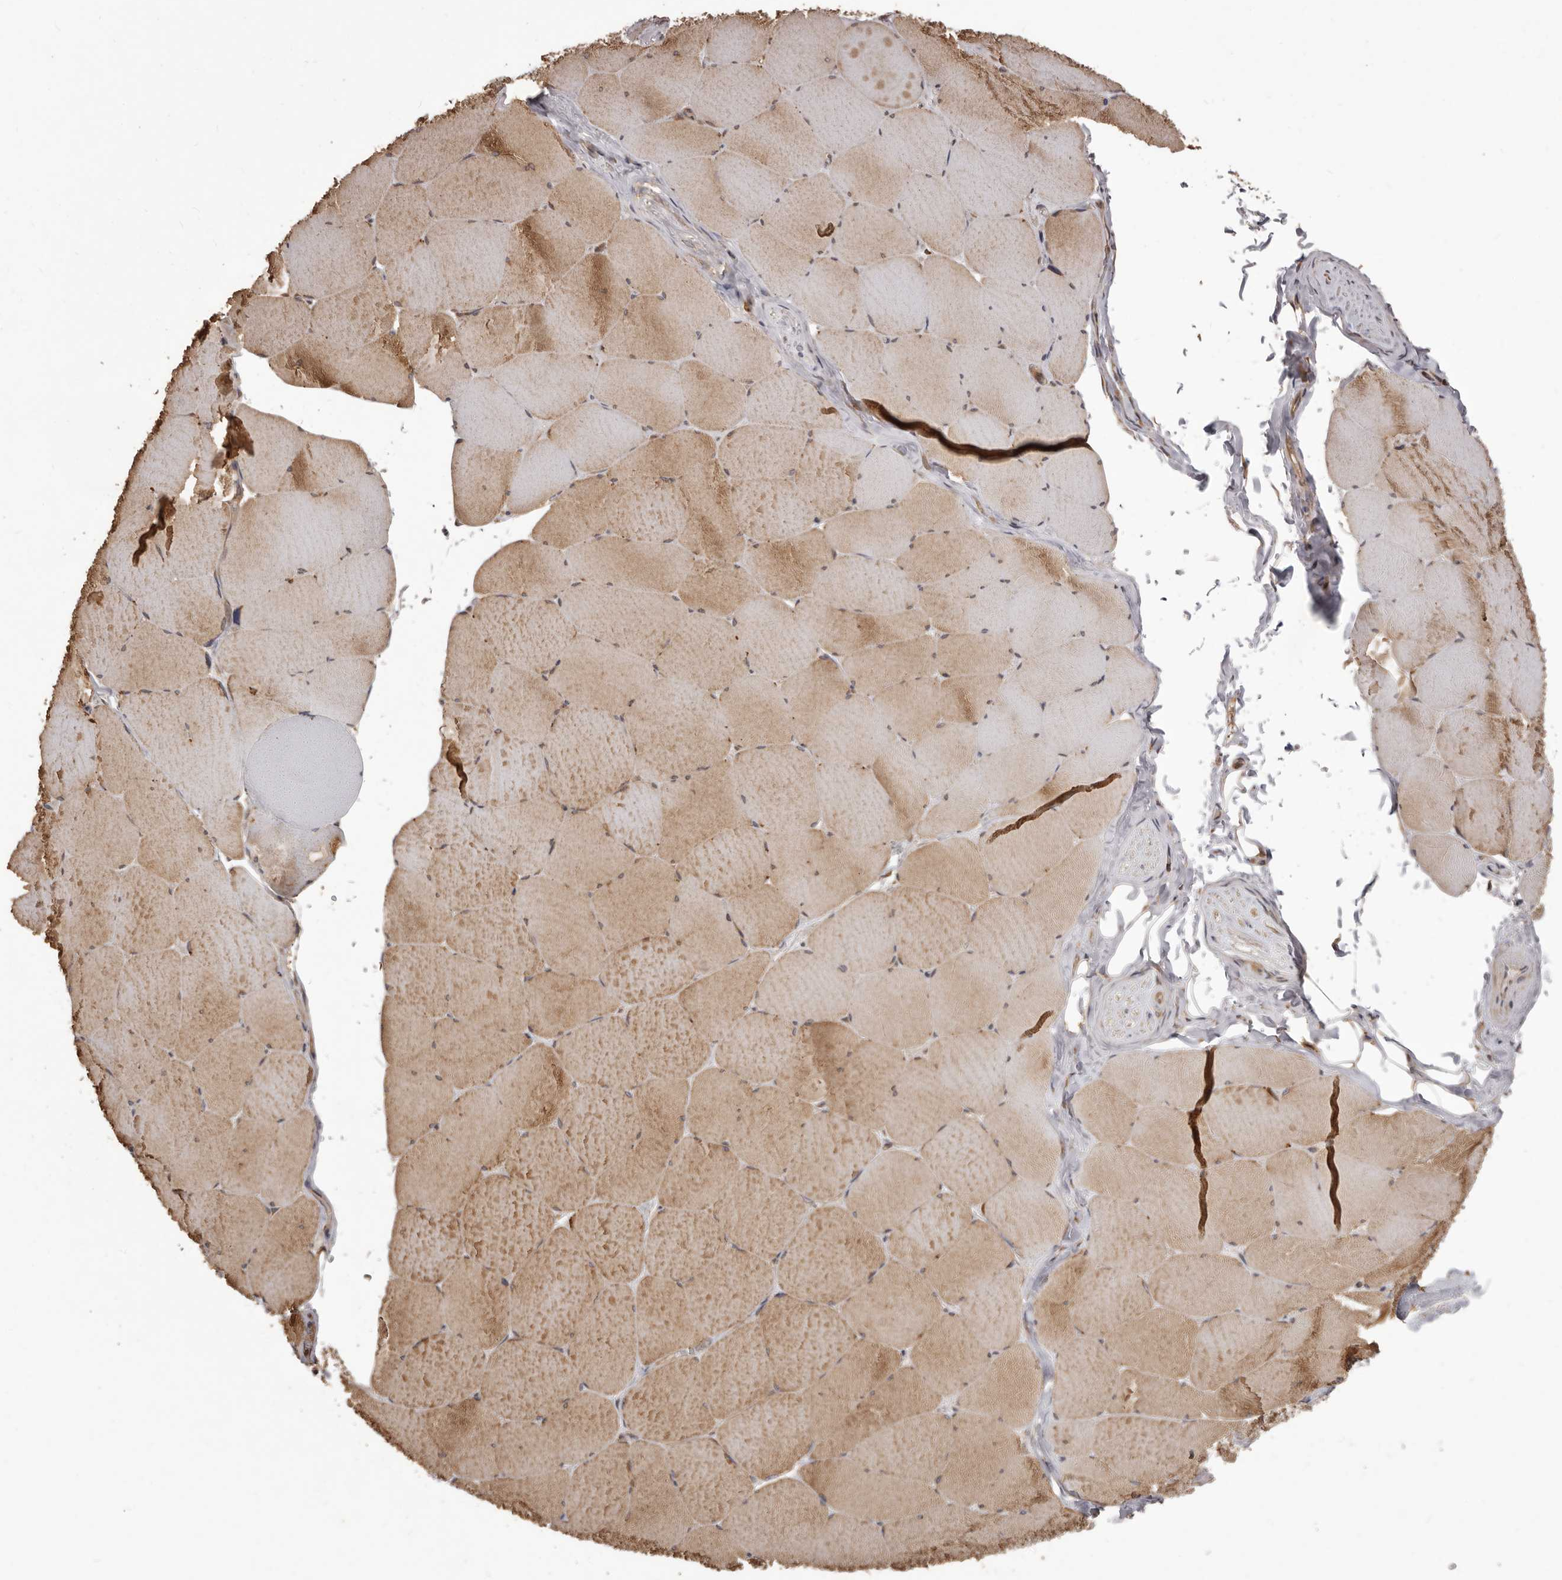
{"staining": {"intensity": "moderate", "quantity": ">75%", "location": "cytoplasmic/membranous"}, "tissue": "skeletal muscle", "cell_type": "Myocytes", "image_type": "normal", "snomed": [{"axis": "morphology", "description": "Normal tissue, NOS"}, {"axis": "topography", "description": "Skeletal muscle"}, {"axis": "topography", "description": "Head-Neck"}], "caption": "This image demonstrates benign skeletal muscle stained with immunohistochemistry (IHC) to label a protein in brown. The cytoplasmic/membranous of myocytes show moderate positivity for the protein. Nuclei are counter-stained blue.", "gene": "HBS1L", "patient": {"sex": "male", "age": 66}}